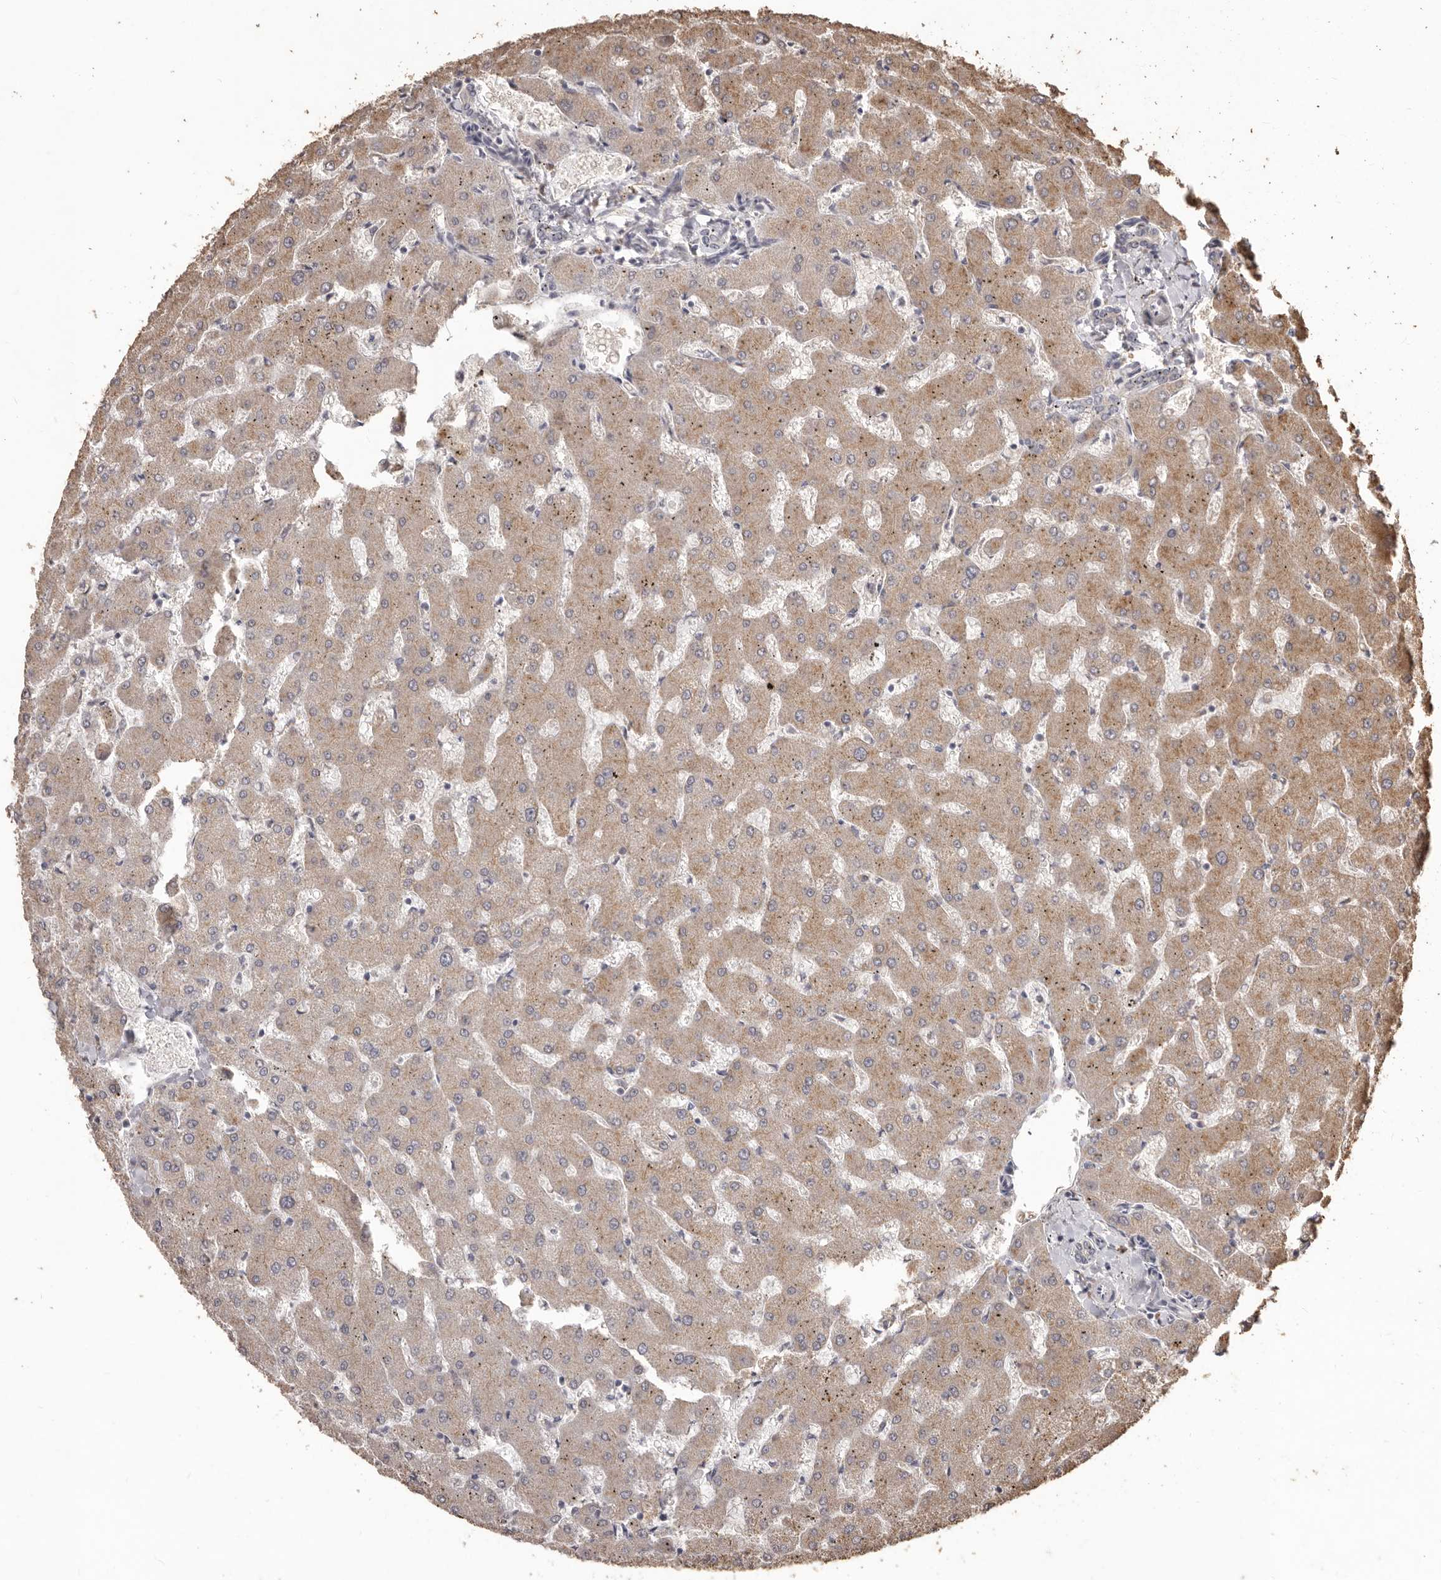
{"staining": {"intensity": "negative", "quantity": "none", "location": "none"}, "tissue": "liver", "cell_type": "Cholangiocytes", "image_type": "normal", "snomed": [{"axis": "morphology", "description": "Normal tissue, NOS"}, {"axis": "topography", "description": "Liver"}], "caption": "The immunohistochemistry (IHC) histopathology image has no significant positivity in cholangiocytes of liver.", "gene": "PRSS27", "patient": {"sex": "female", "age": 63}}